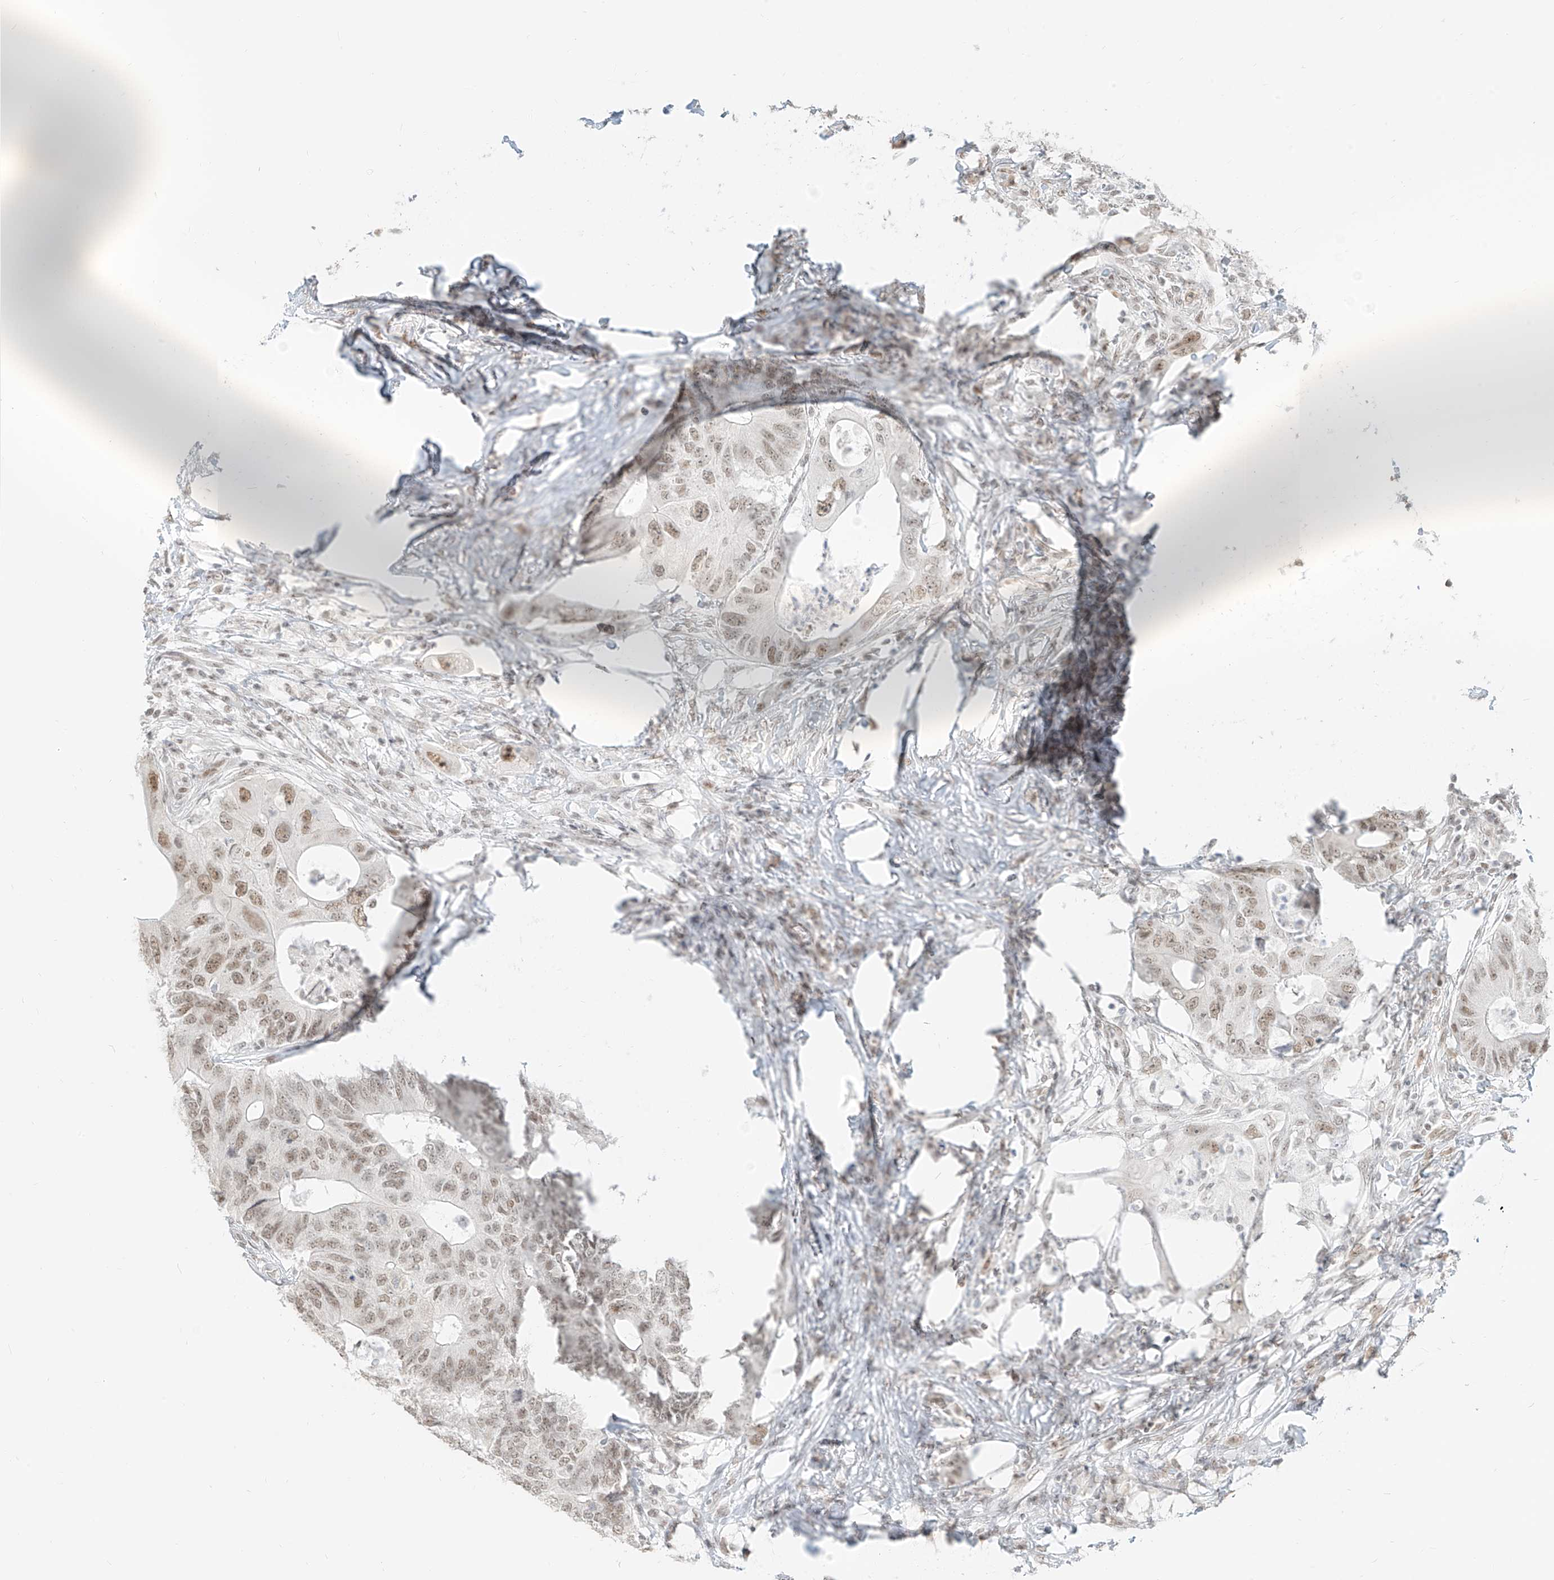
{"staining": {"intensity": "moderate", "quantity": ">75%", "location": "nuclear"}, "tissue": "colorectal cancer", "cell_type": "Tumor cells", "image_type": "cancer", "snomed": [{"axis": "morphology", "description": "Adenocarcinoma, NOS"}, {"axis": "topography", "description": "Colon"}], "caption": "A medium amount of moderate nuclear staining is appreciated in about >75% of tumor cells in adenocarcinoma (colorectal) tissue. The staining is performed using DAB (3,3'-diaminobenzidine) brown chromogen to label protein expression. The nuclei are counter-stained blue using hematoxylin.", "gene": "SUPT5H", "patient": {"sex": "male", "age": 71}}